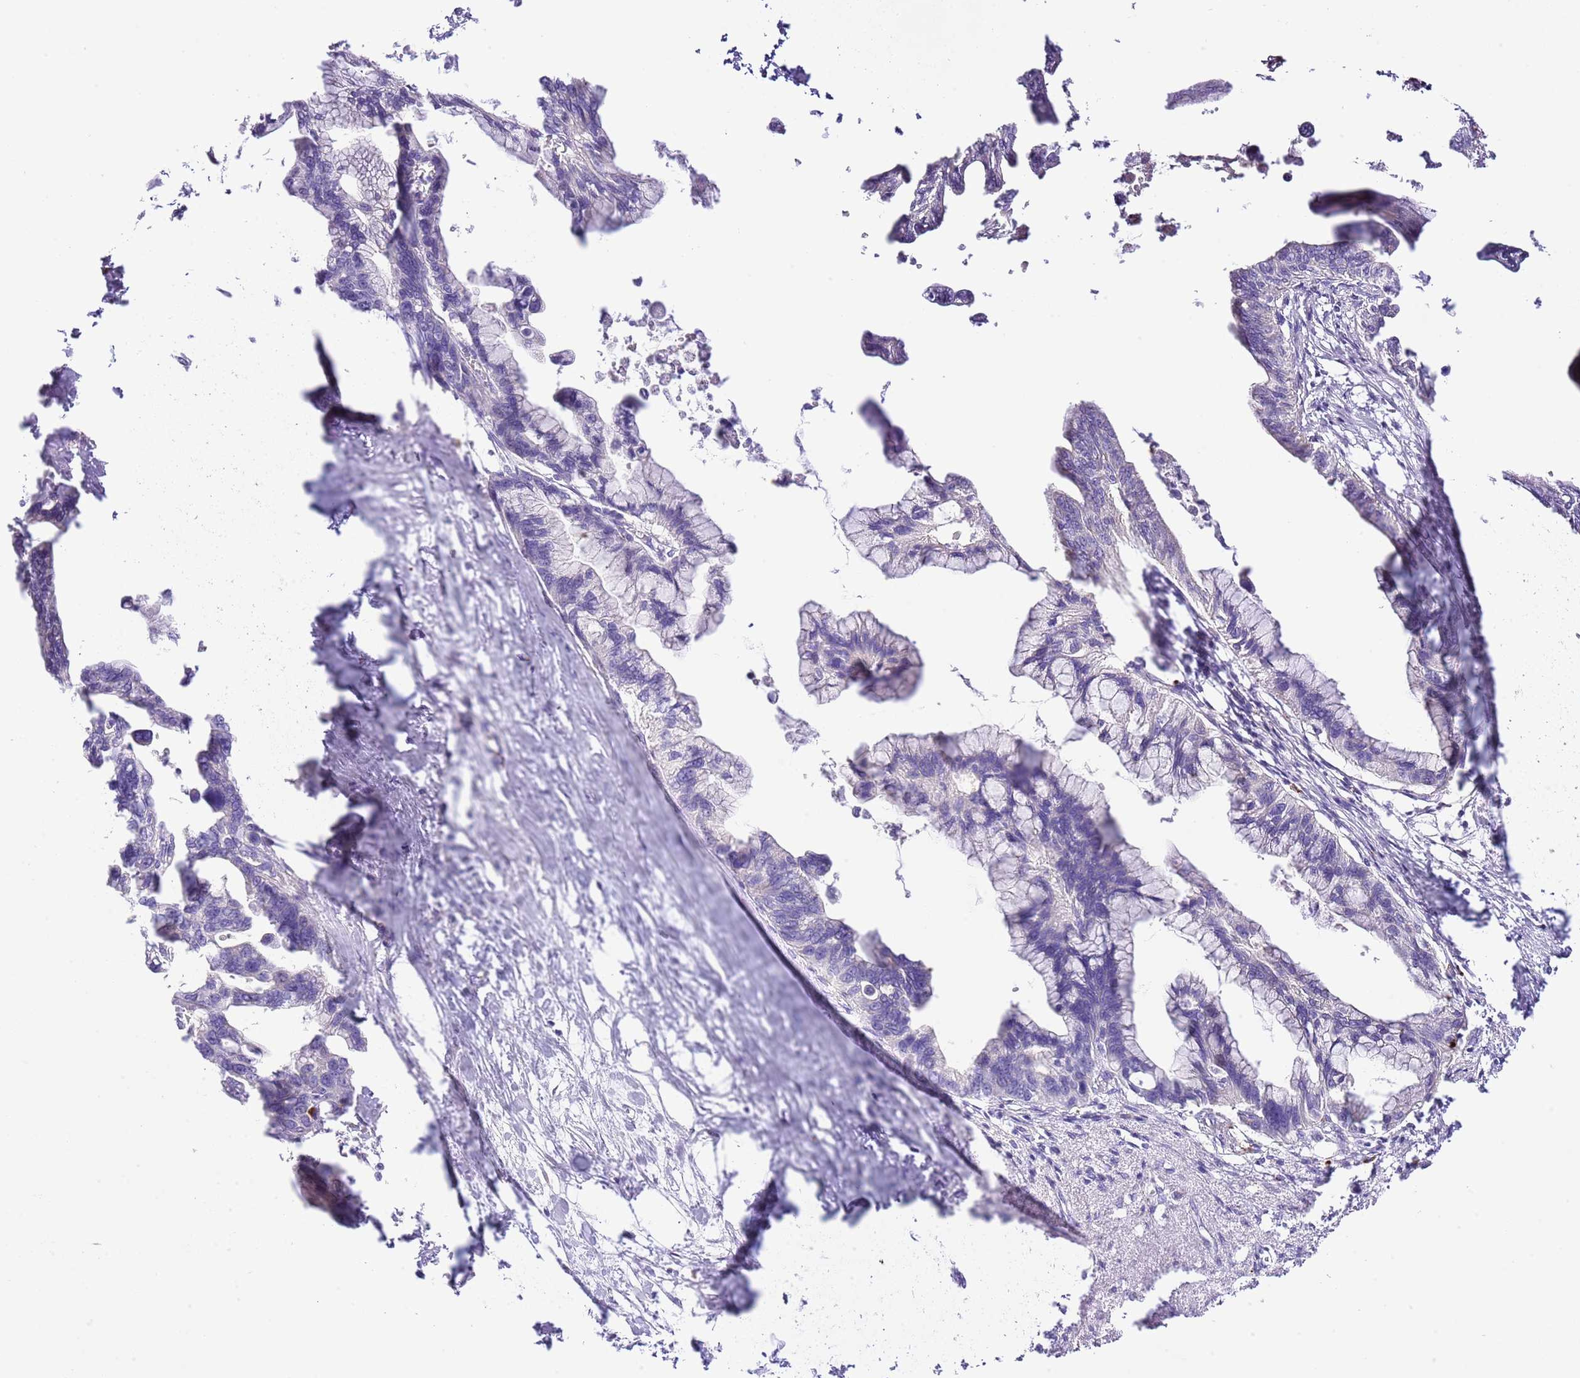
{"staining": {"intensity": "negative", "quantity": "none", "location": "none"}, "tissue": "pancreatic cancer", "cell_type": "Tumor cells", "image_type": "cancer", "snomed": [{"axis": "morphology", "description": "Adenocarcinoma, NOS"}, {"axis": "topography", "description": "Pancreas"}], "caption": "Tumor cells are negative for brown protein staining in pancreatic adenocarcinoma.", "gene": "ABHD17A", "patient": {"sex": "female", "age": 83}}